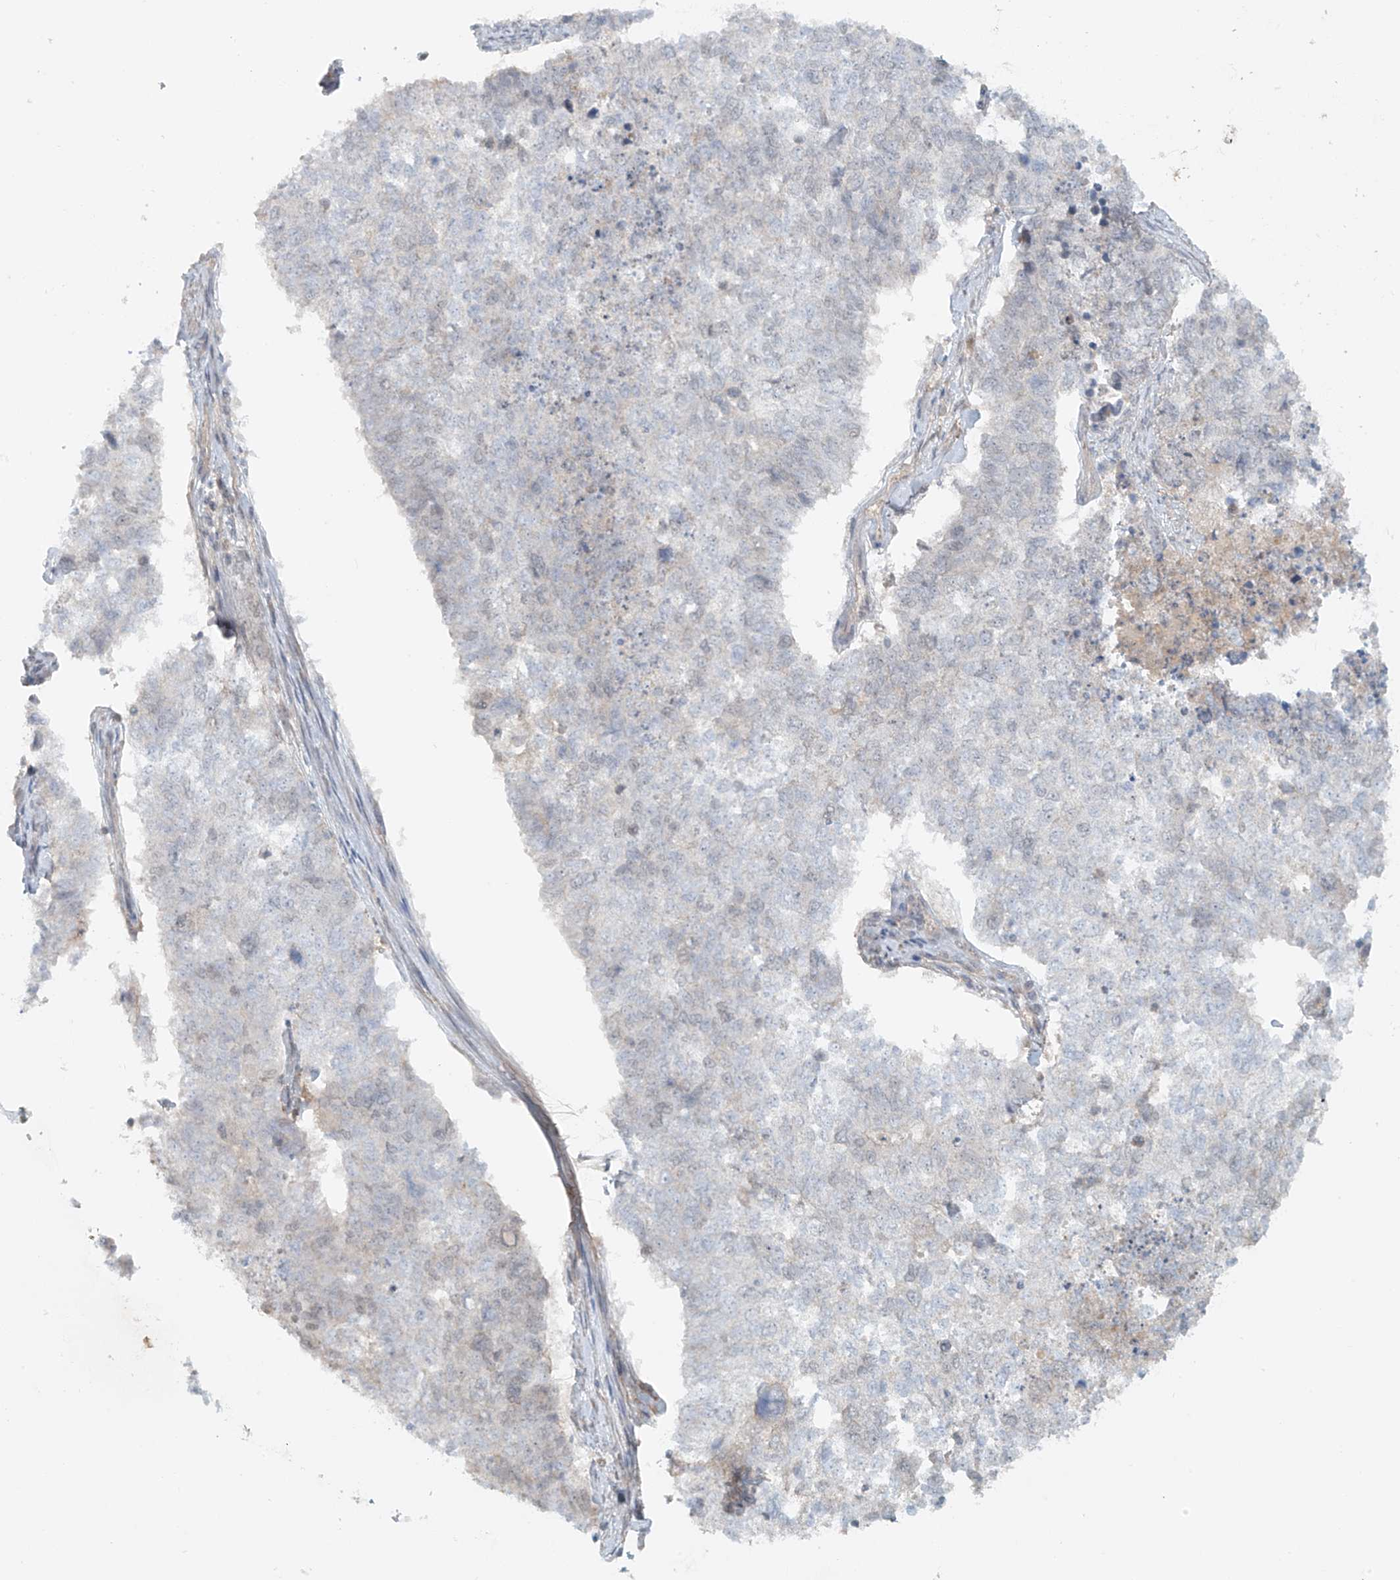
{"staining": {"intensity": "weak", "quantity": "<25%", "location": "cytoplasmic/membranous"}, "tissue": "cervical cancer", "cell_type": "Tumor cells", "image_type": "cancer", "snomed": [{"axis": "morphology", "description": "Squamous cell carcinoma, NOS"}, {"axis": "topography", "description": "Cervix"}], "caption": "Tumor cells are negative for brown protein staining in cervical cancer (squamous cell carcinoma).", "gene": "ABCD1", "patient": {"sex": "female", "age": 63}}